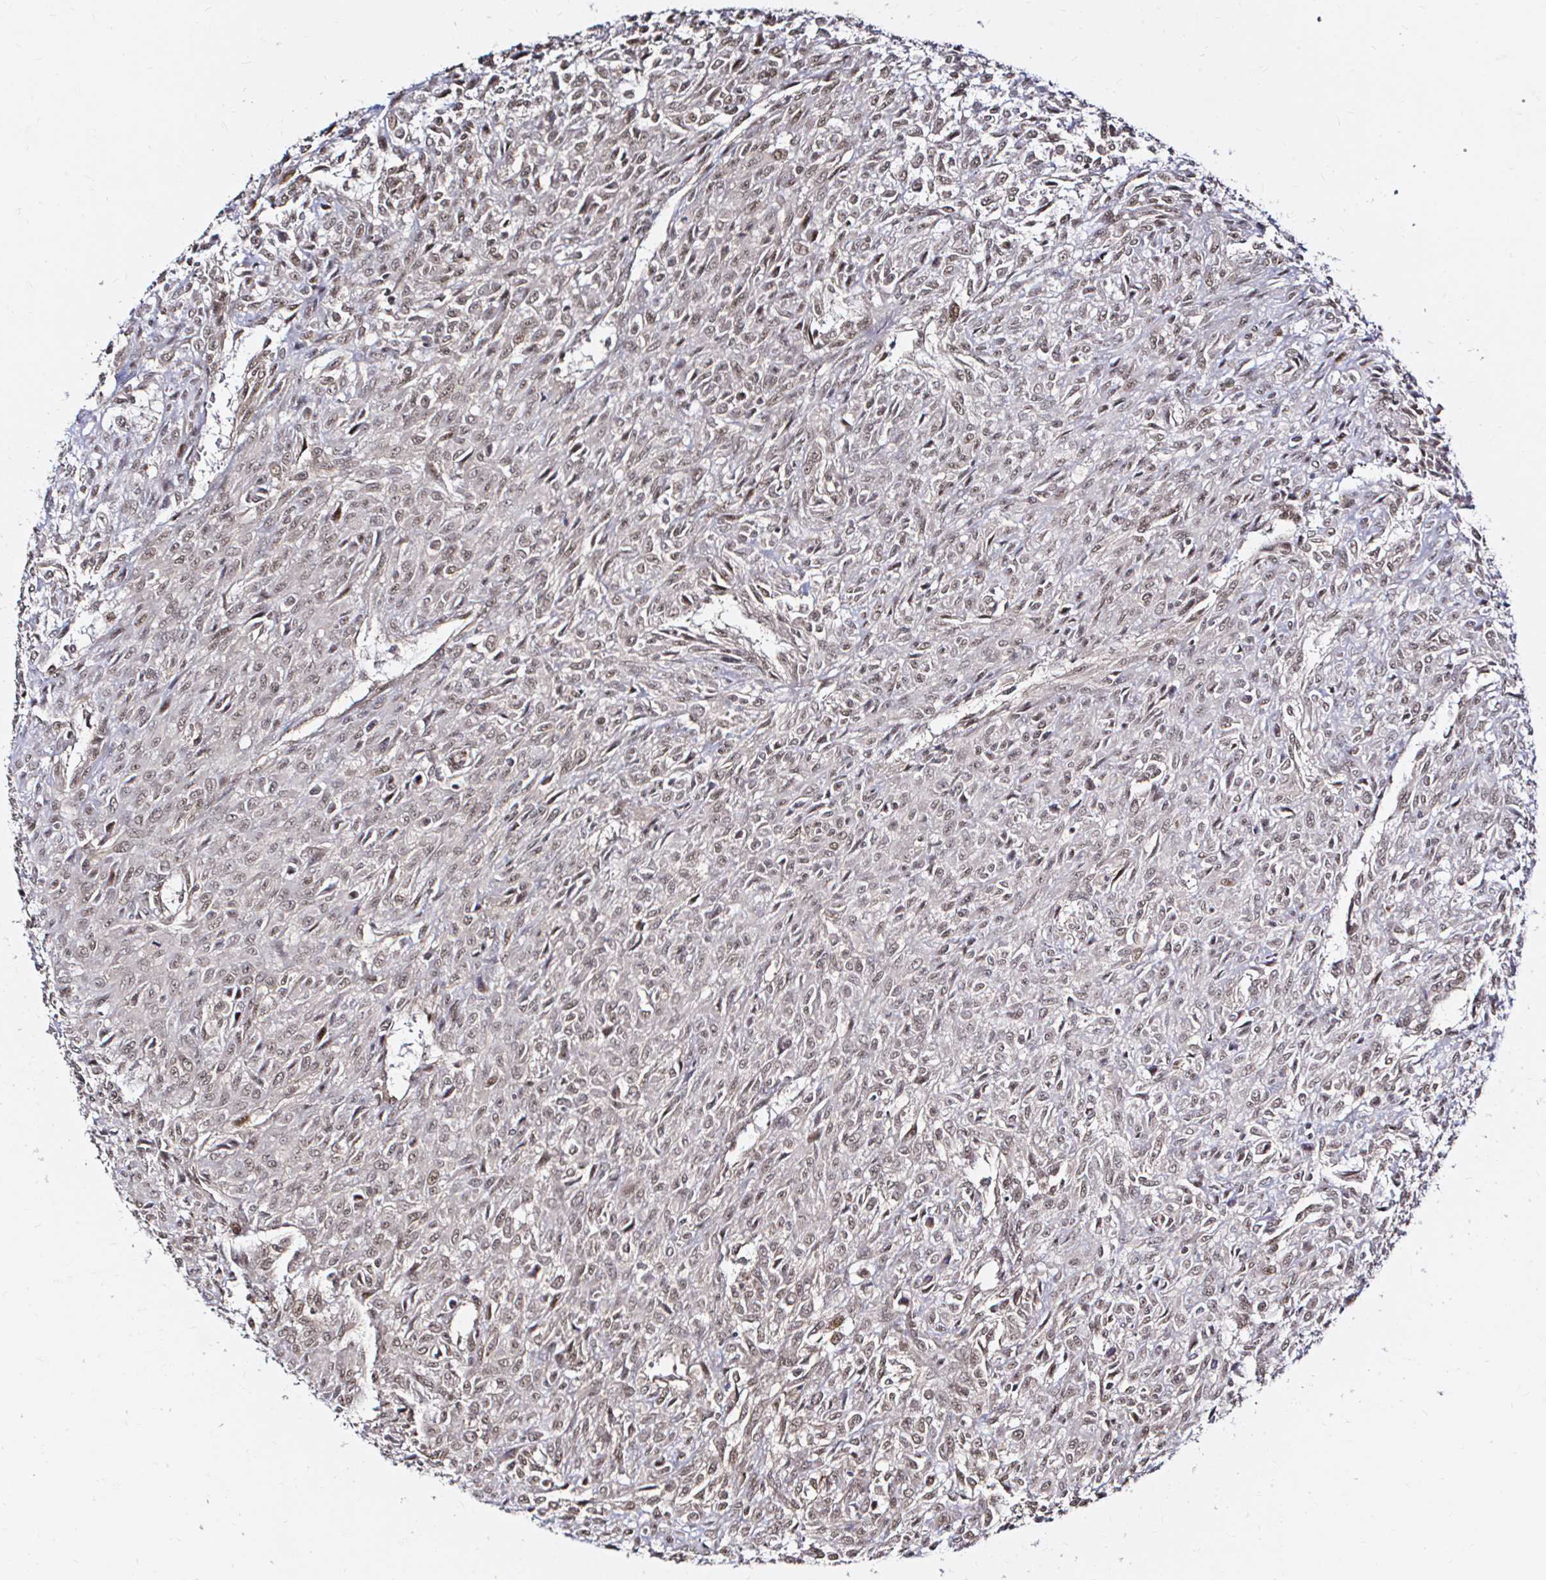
{"staining": {"intensity": "weak", "quantity": ">75%", "location": "nuclear"}, "tissue": "renal cancer", "cell_type": "Tumor cells", "image_type": "cancer", "snomed": [{"axis": "morphology", "description": "Adenocarcinoma, NOS"}, {"axis": "topography", "description": "Kidney"}], "caption": "Weak nuclear staining is appreciated in approximately >75% of tumor cells in renal cancer (adenocarcinoma).", "gene": "SNRPC", "patient": {"sex": "male", "age": 58}}